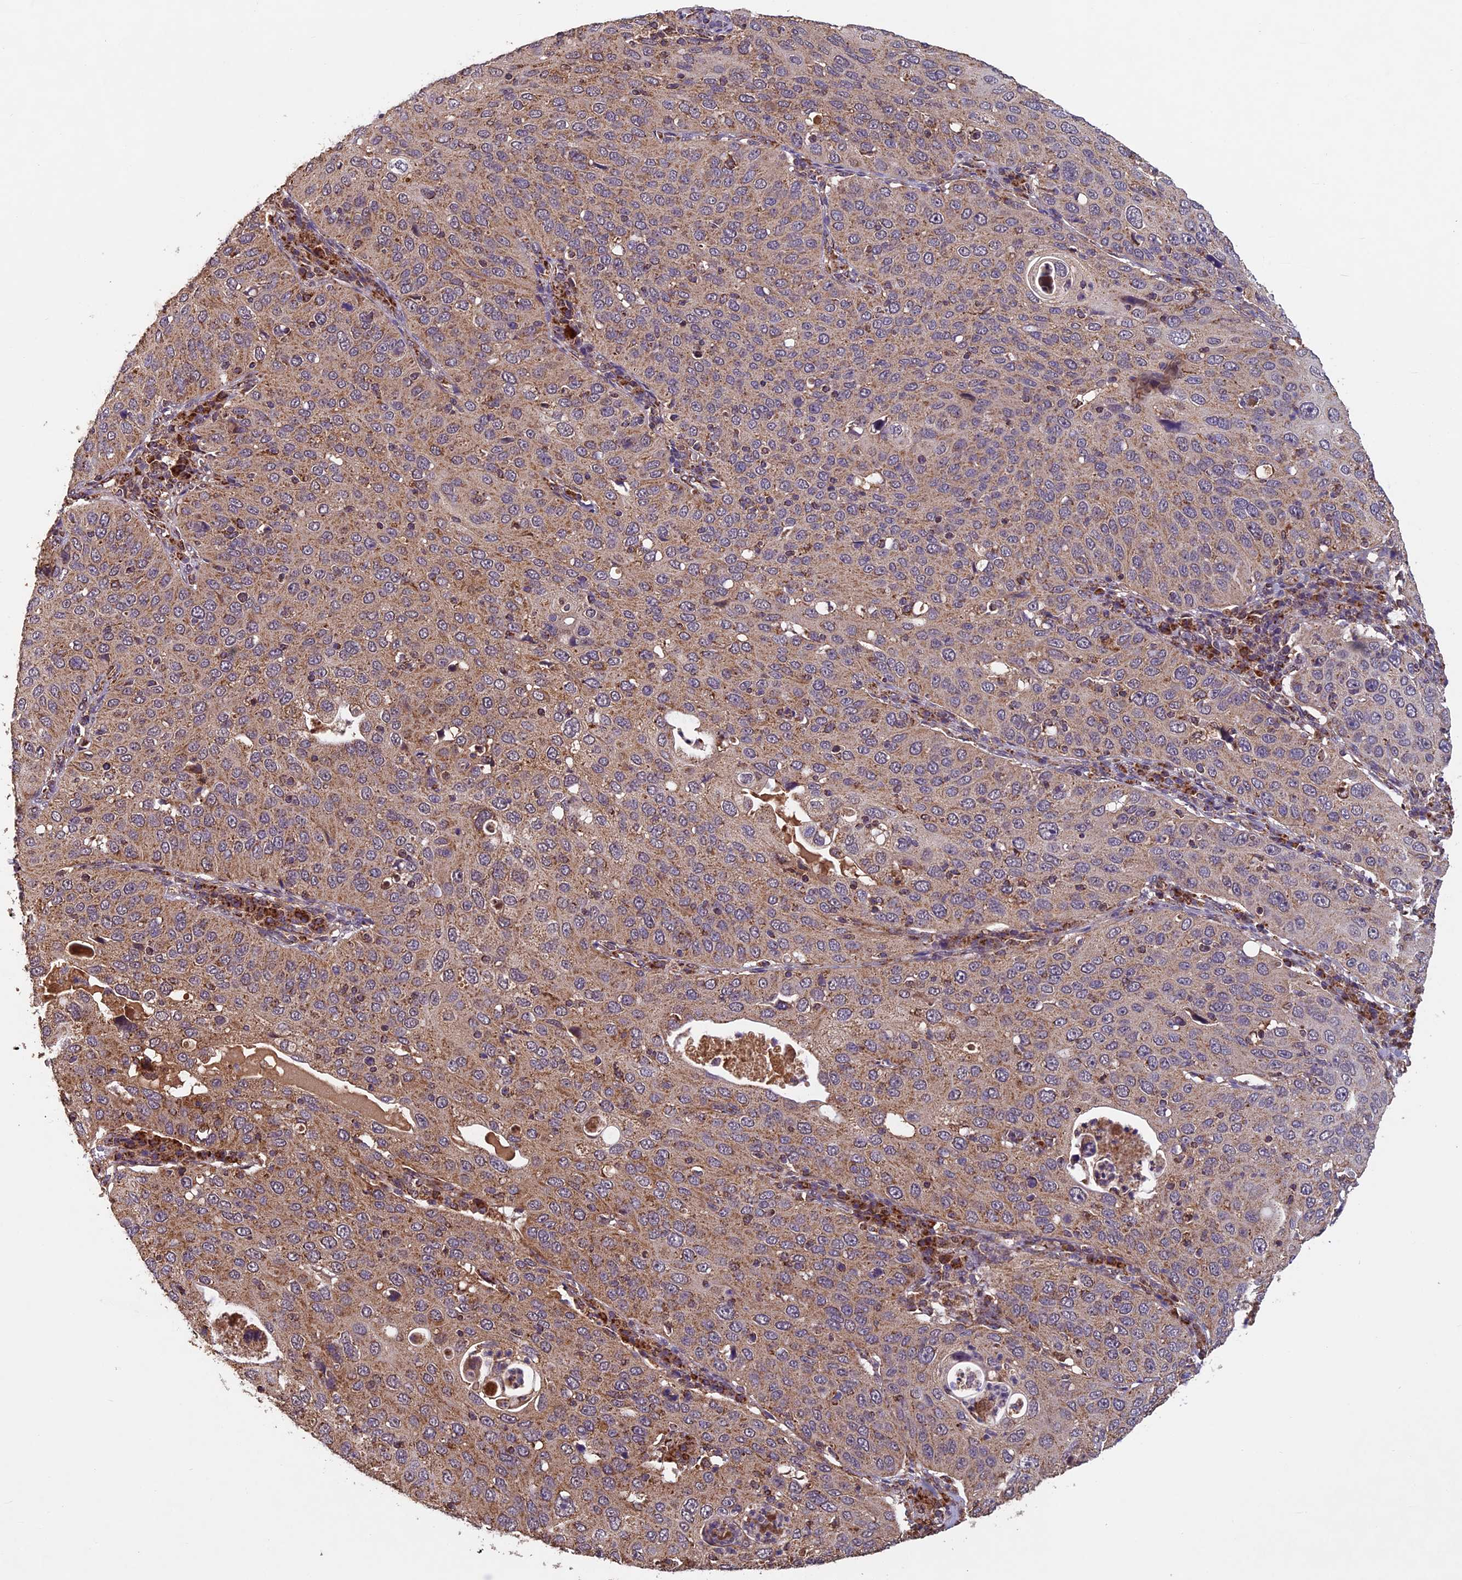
{"staining": {"intensity": "moderate", "quantity": ">75%", "location": "cytoplasmic/membranous"}, "tissue": "cervical cancer", "cell_type": "Tumor cells", "image_type": "cancer", "snomed": [{"axis": "morphology", "description": "Squamous cell carcinoma, NOS"}, {"axis": "topography", "description": "Cervix"}], "caption": "High-power microscopy captured an immunohistochemistry (IHC) photomicrograph of cervical cancer, revealing moderate cytoplasmic/membranous expression in about >75% of tumor cells. Nuclei are stained in blue.", "gene": "CCDC15", "patient": {"sex": "female", "age": 36}}